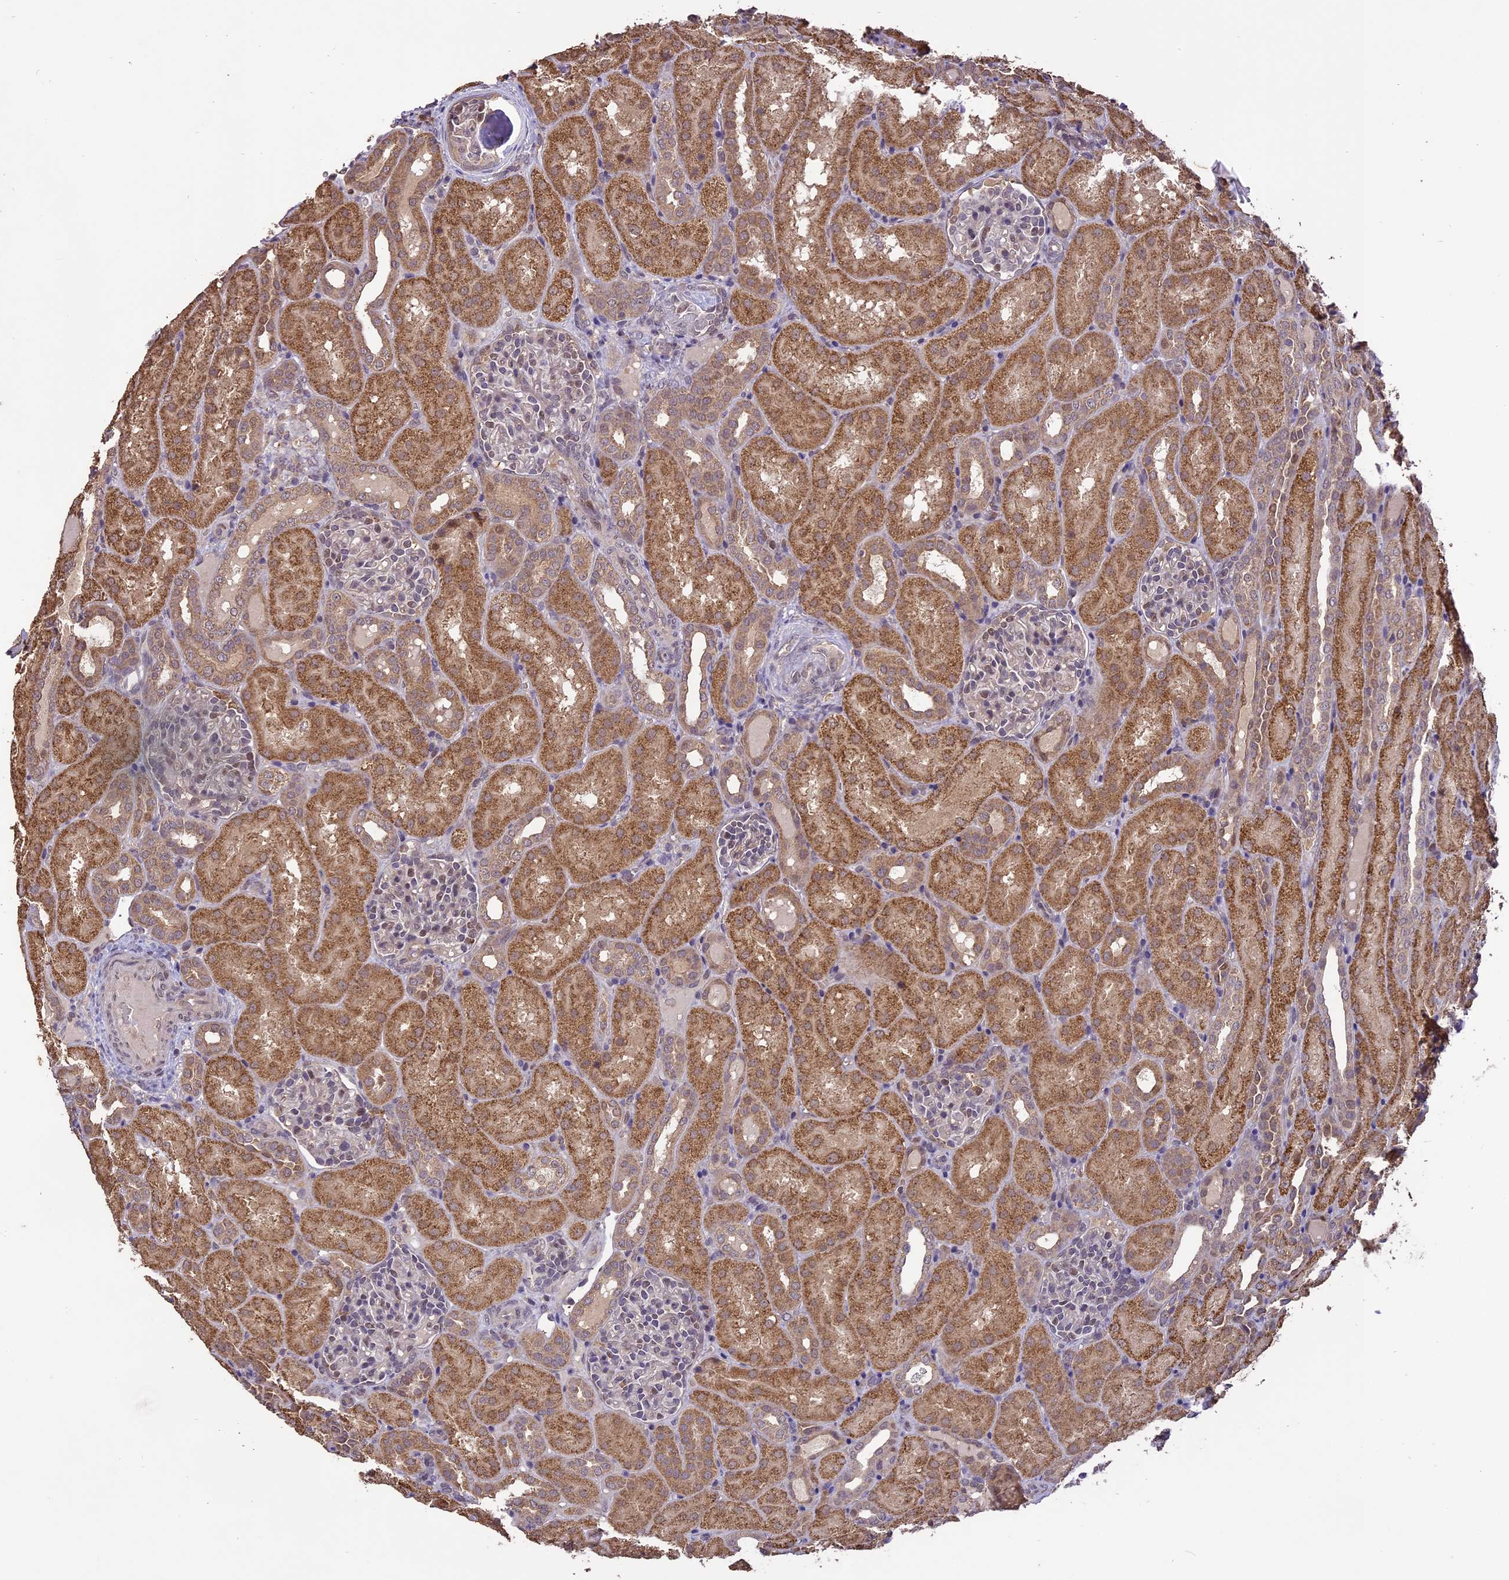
{"staining": {"intensity": "weak", "quantity": "<25%", "location": "nuclear"}, "tissue": "kidney", "cell_type": "Cells in glomeruli", "image_type": "normal", "snomed": [{"axis": "morphology", "description": "Normal tissue, NOS"}, {"axis": "topography", "description": "Kidney"}], "caption": "The immunohistochemistry image has no significant staining in cells in glomeruli of kidney.", "gene": "TIGD7", "patient": {"sex": "male", "age": 1}}